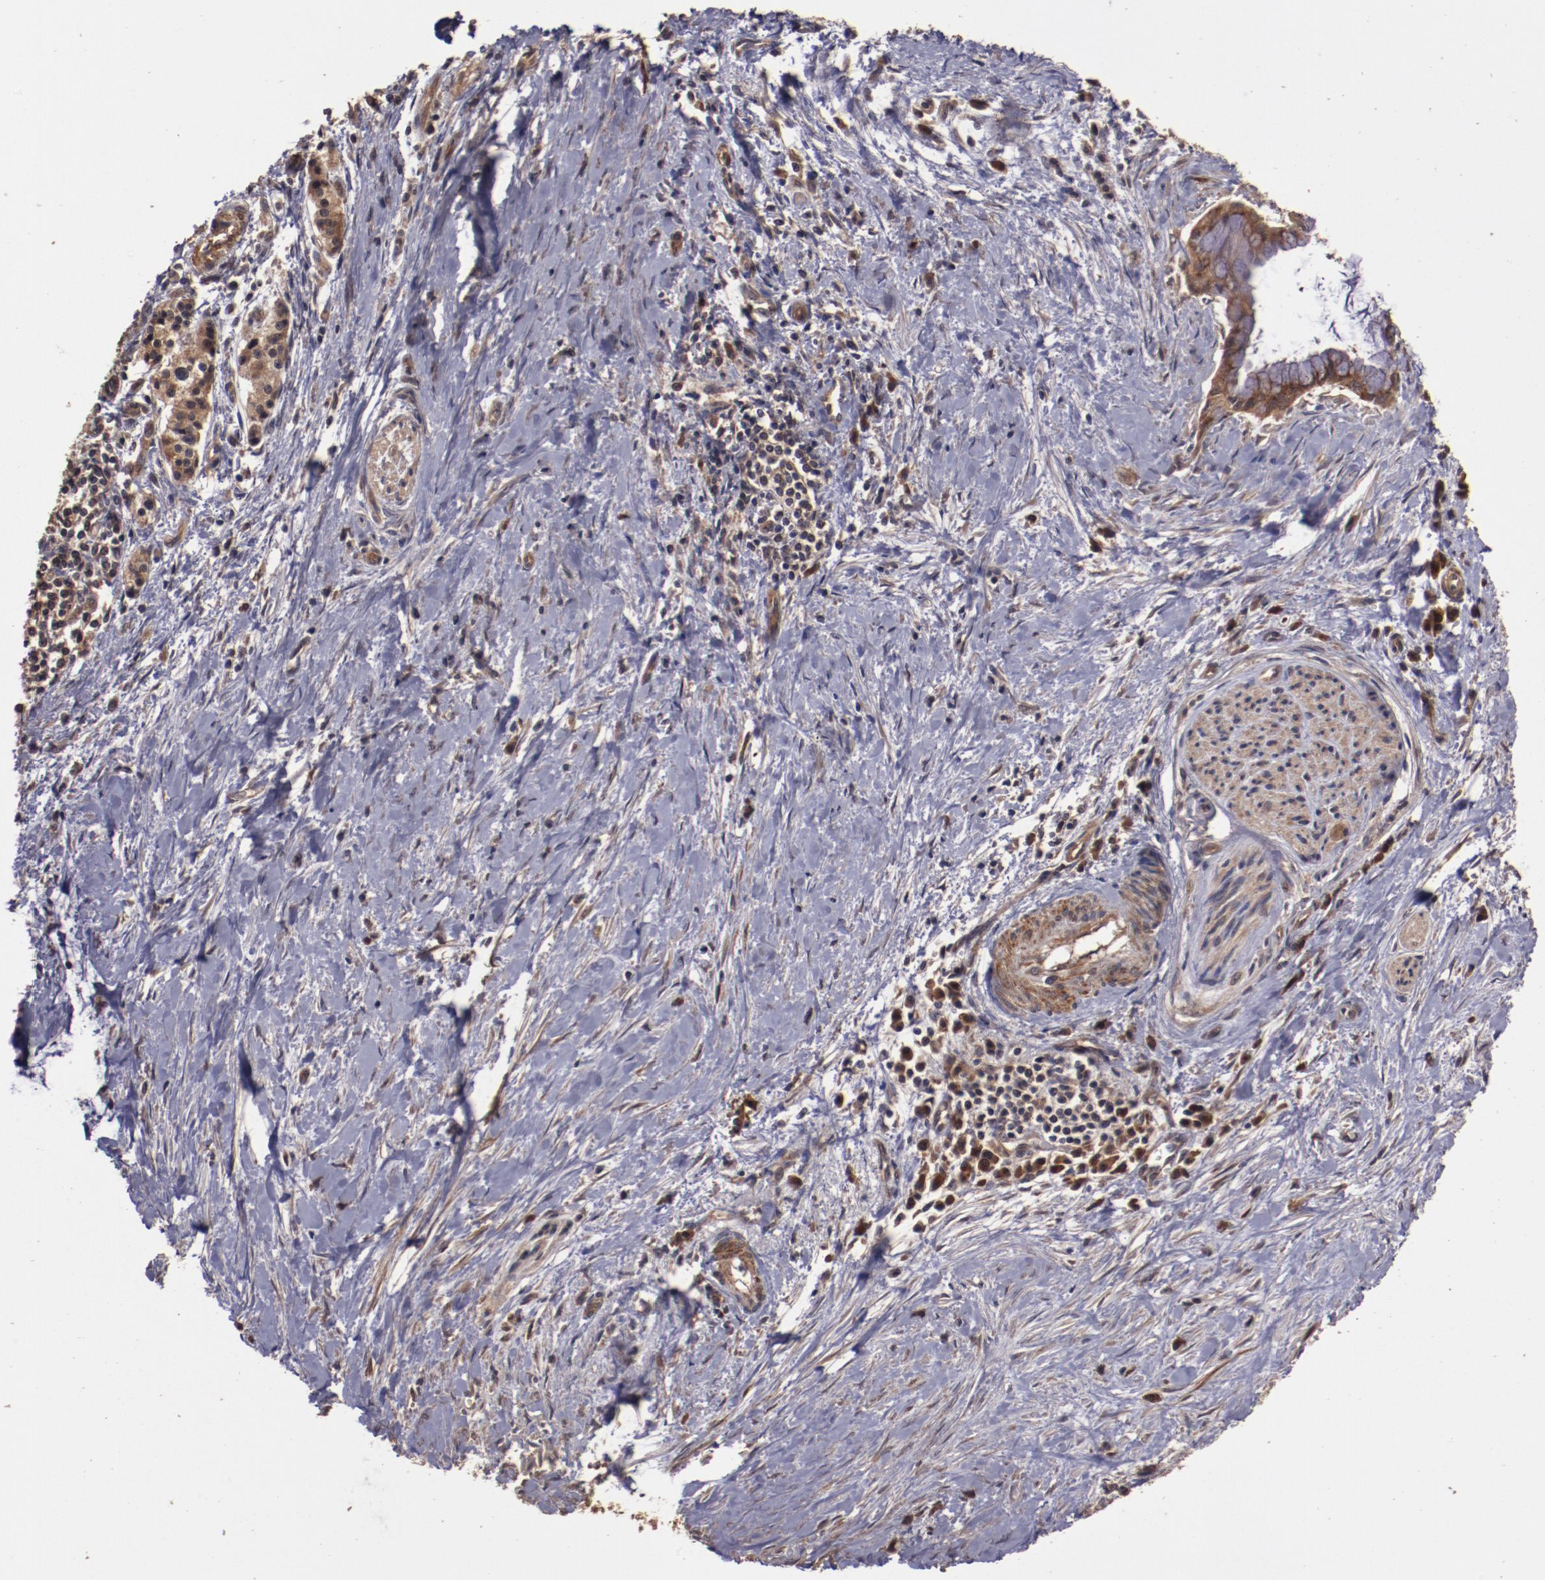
{"staining": {"intensity": "moderate", "quantity": ">75%", "location": "cytoplasmic/membranous"}, "tissue": "pancreatic cancer", "cell_type": "Tumor cells", "image_type": "cancer", "snomed": [{"axis": "morphology", "description": "Adenocarcinoma, NOS"}, {"axis": "topography", "description": "Pancreas"}], "caption": "Pancreatic cancer (adenocarcinoma) was stained to show a protein in brown. There is medium levels of moderate cytoplasmic/membranous expression in approximately >75% of tumor cells.", "gene": "TXNDC16", "patient": {"sex": "male", "age": 59}}